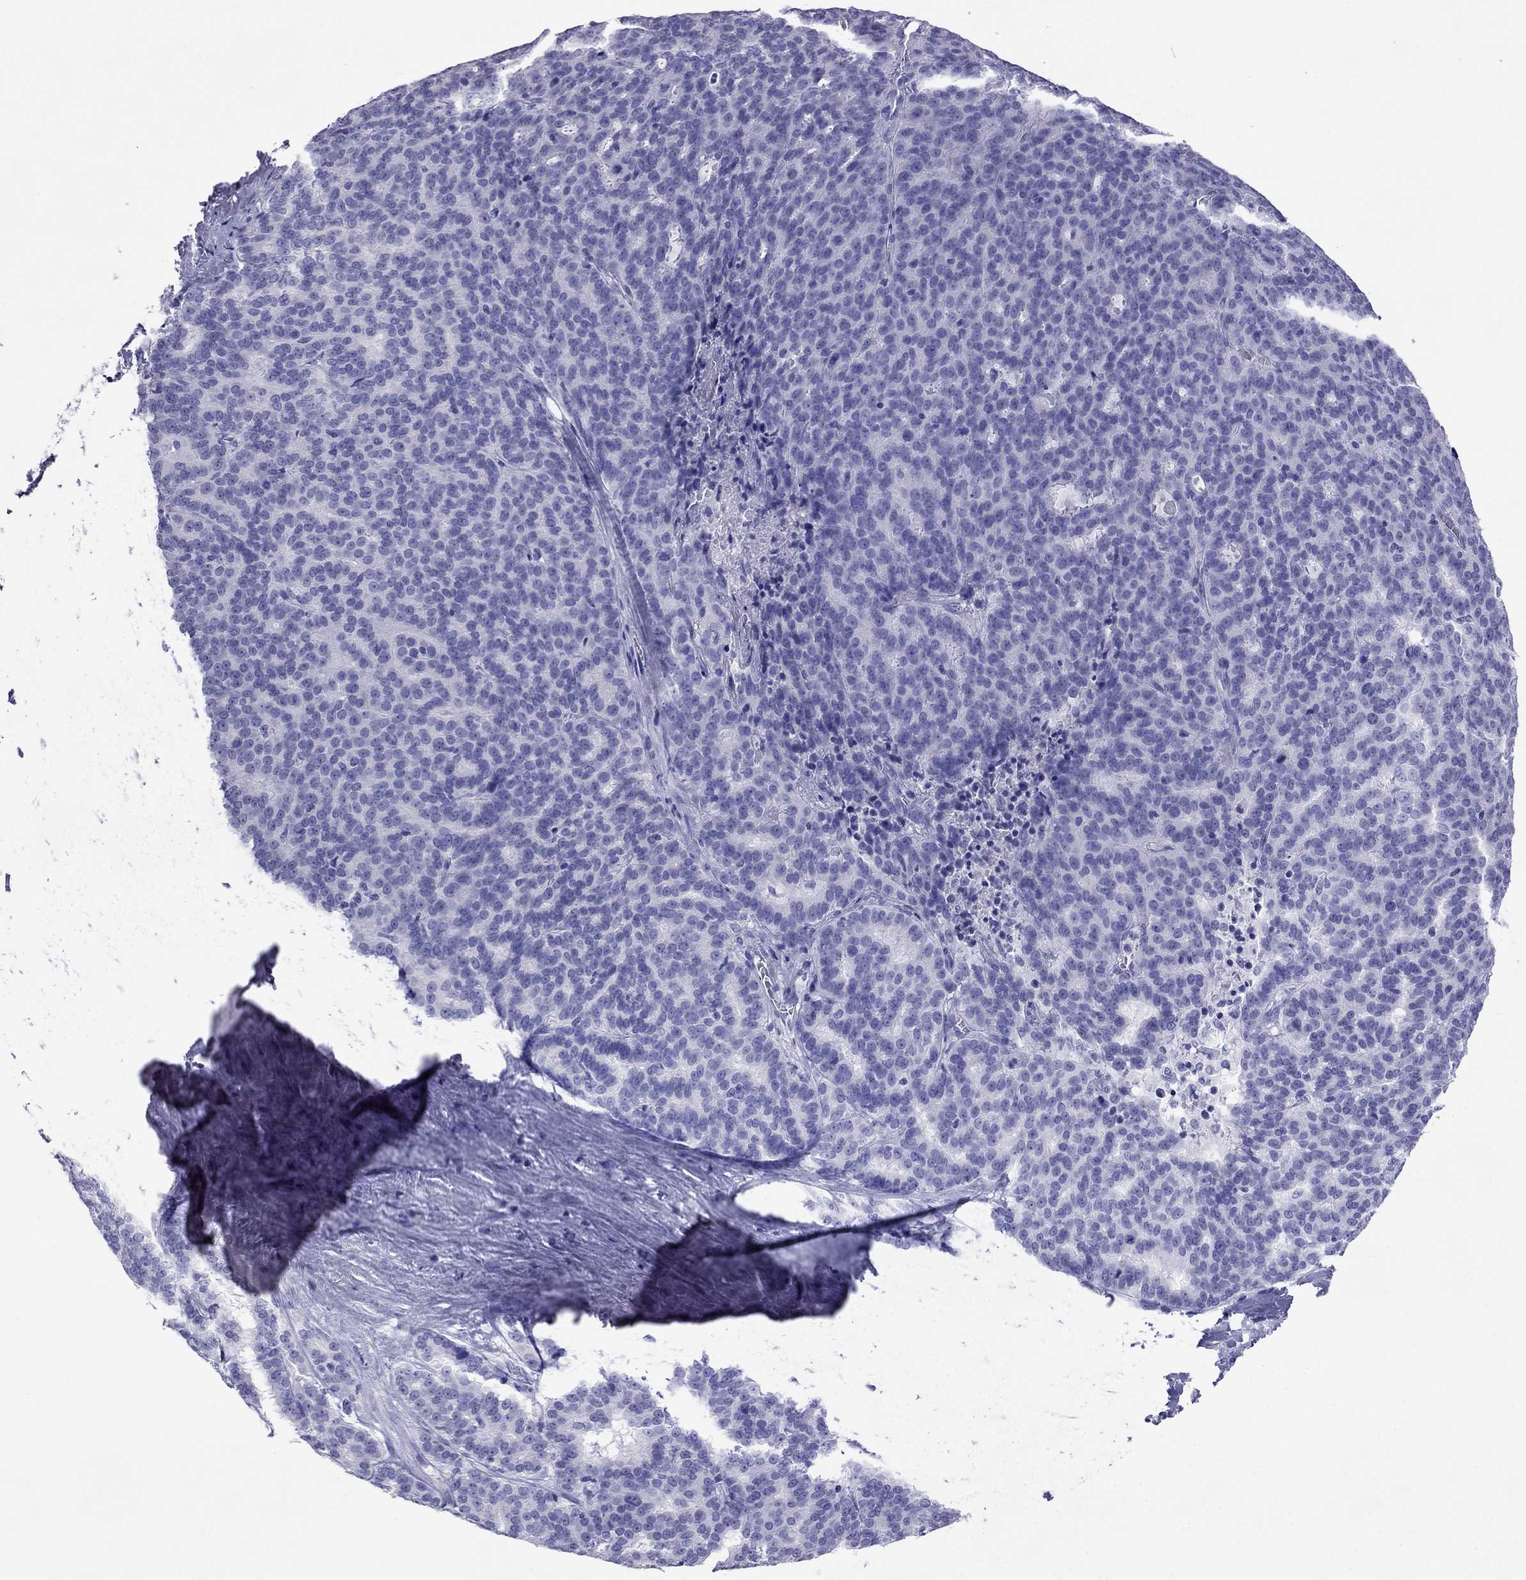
{"staining": {"intensity": "negative", "quantity": "none", "location": "none"}, "tissue": "liver cancer", "cell_type": "Tumor cells", "image_type": "cancer", "snomed": [{"axis": "morphology", "description": "Cholangiocarcinoma"}, {"axis": "topography", "description": "Liver"}], "caption": "An immunohistochemistry (IHC) photomicrograph of cholangiocarcinoma (liver) is shown. There is no staining in tumor cells of cholangiocarcinoma (liver).", "gene": "ARR3", "patient": {"sex": "female", "age": 47}}